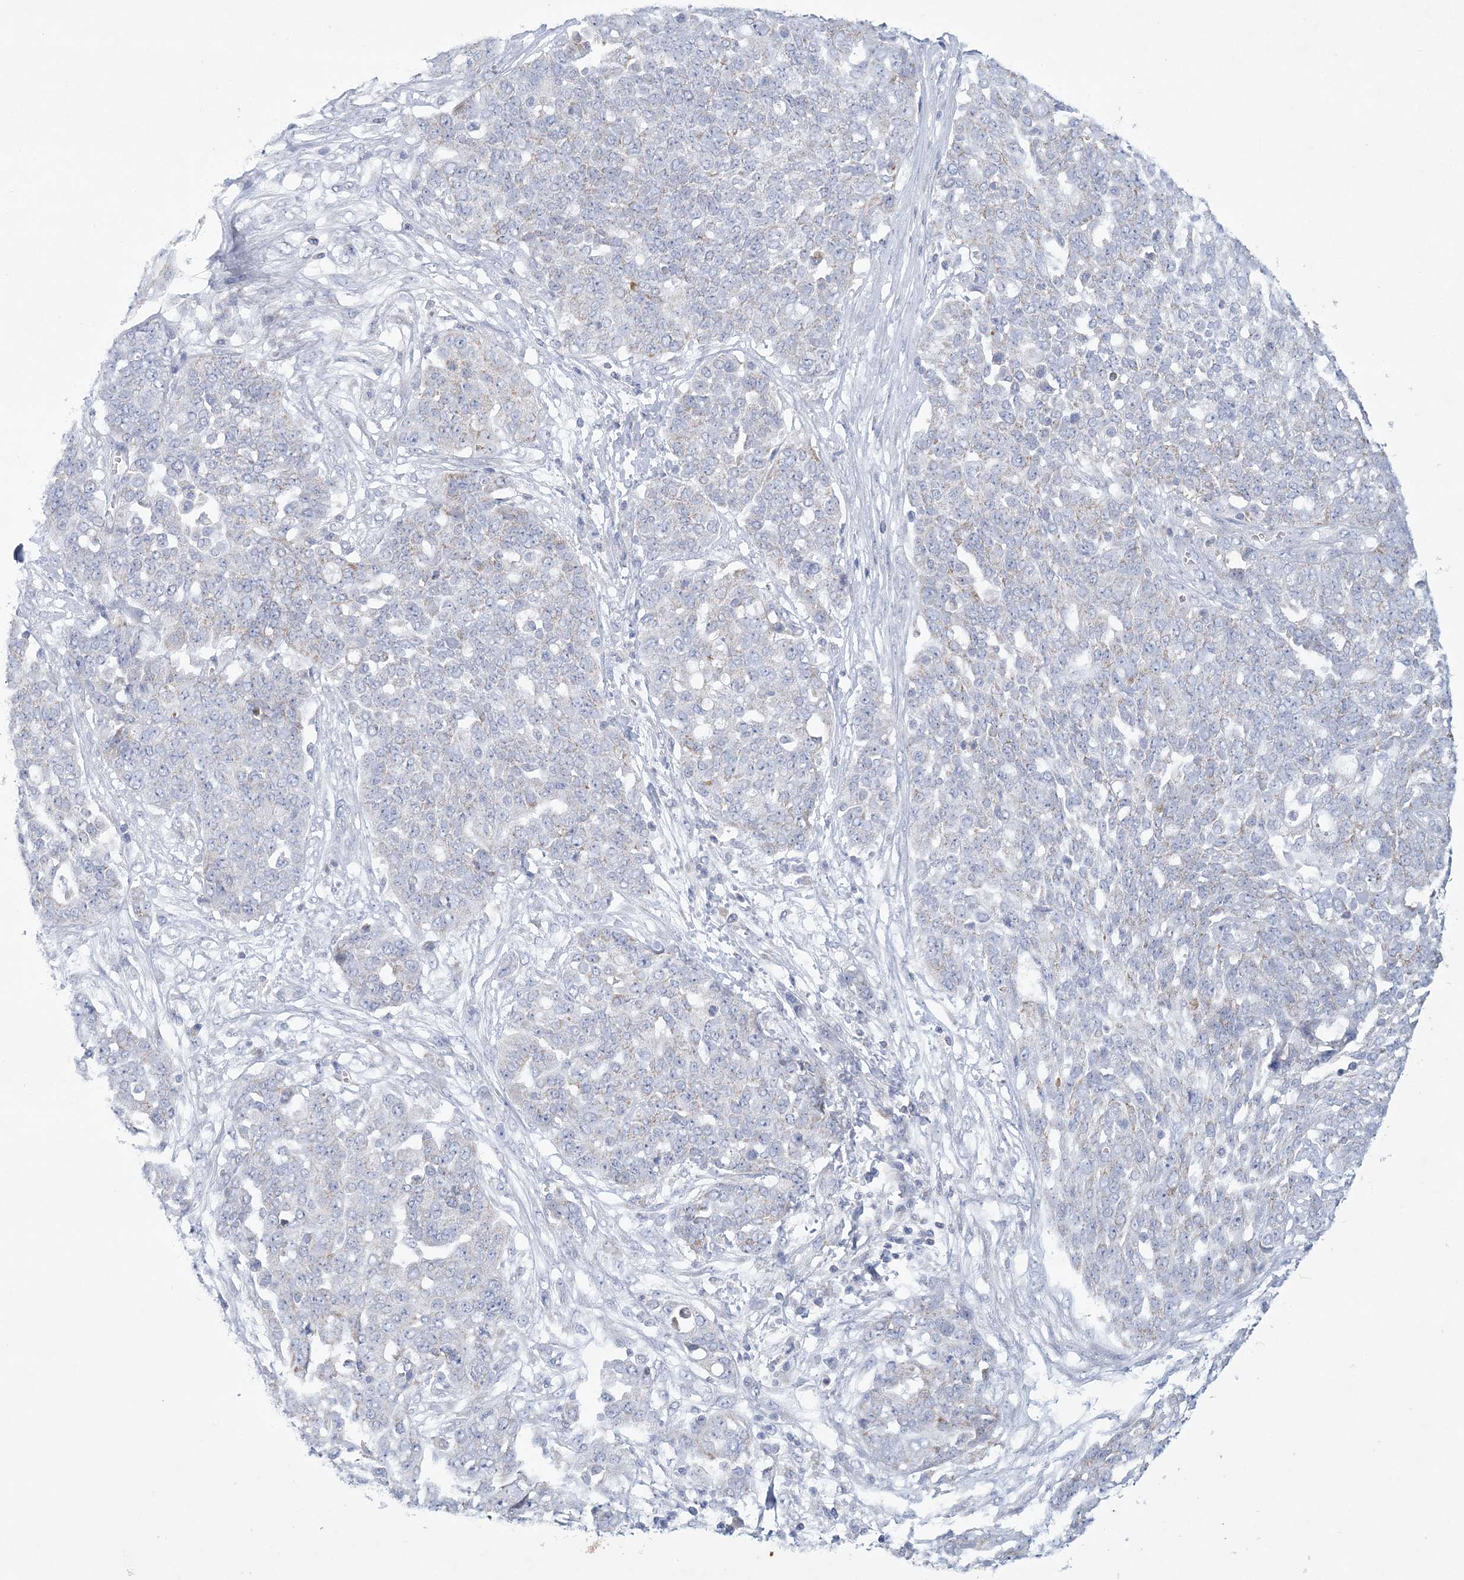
{"staining": {"intensity": "negative", "quantity": "none", "location": "none"}, "tissue": "ovarian cancer", "cell_type": "Tumor cells", "image_type": "cancer", "snomed": [{"axis": "morphology", "description": "Cystadenocarcinoma, serous, NOS"}, {"axis": "topography", "description": "Soft tissue"}, {"axis": "topography", "description": "Ovary"}], "caption": "High power microscopy photomicrograph of an IHC image of ovarian cancer, revealing no significant positivity in tumor cells.", "gene": "NIPAL1", "patient": {"sex": "female", "age": 57}}